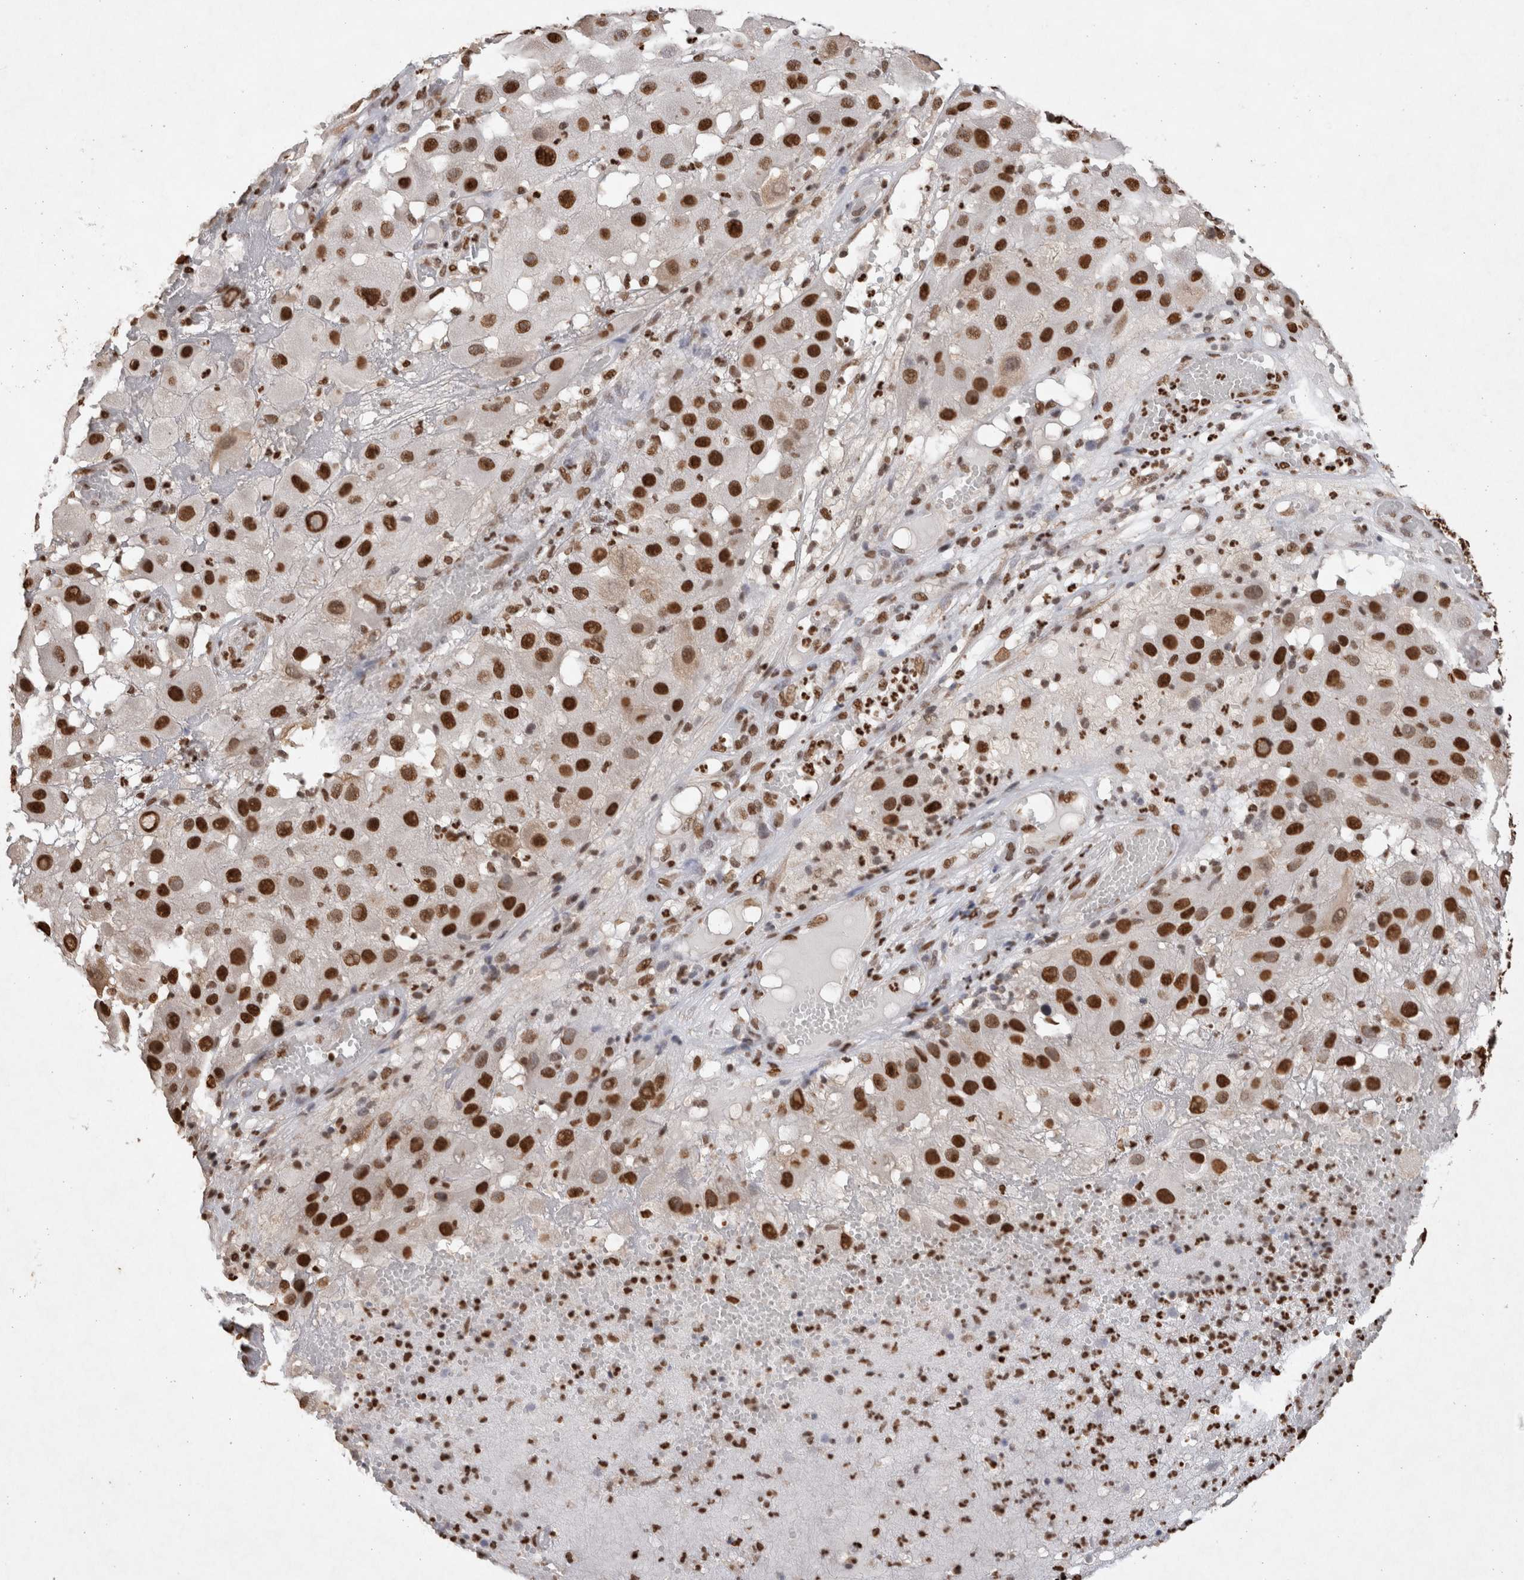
{"staining": {"intensity": "strong", "quantity": ">75%", "location": "nuclear"}, "tissue": "melanoma", "cell_type": "Tumor cells", "image_type": "cancer", "snomed": [{"axis": "morphology", "description": "Malignant melanoma, NOS"}, {"axis": "topography", "description": "Skin"}], "caption": "Strong nuclear staining is seen in about >75% of tumor cells in malignant melanoma.", "gene": "HDGF", "patient": {"sex": "female", "age": 81}}